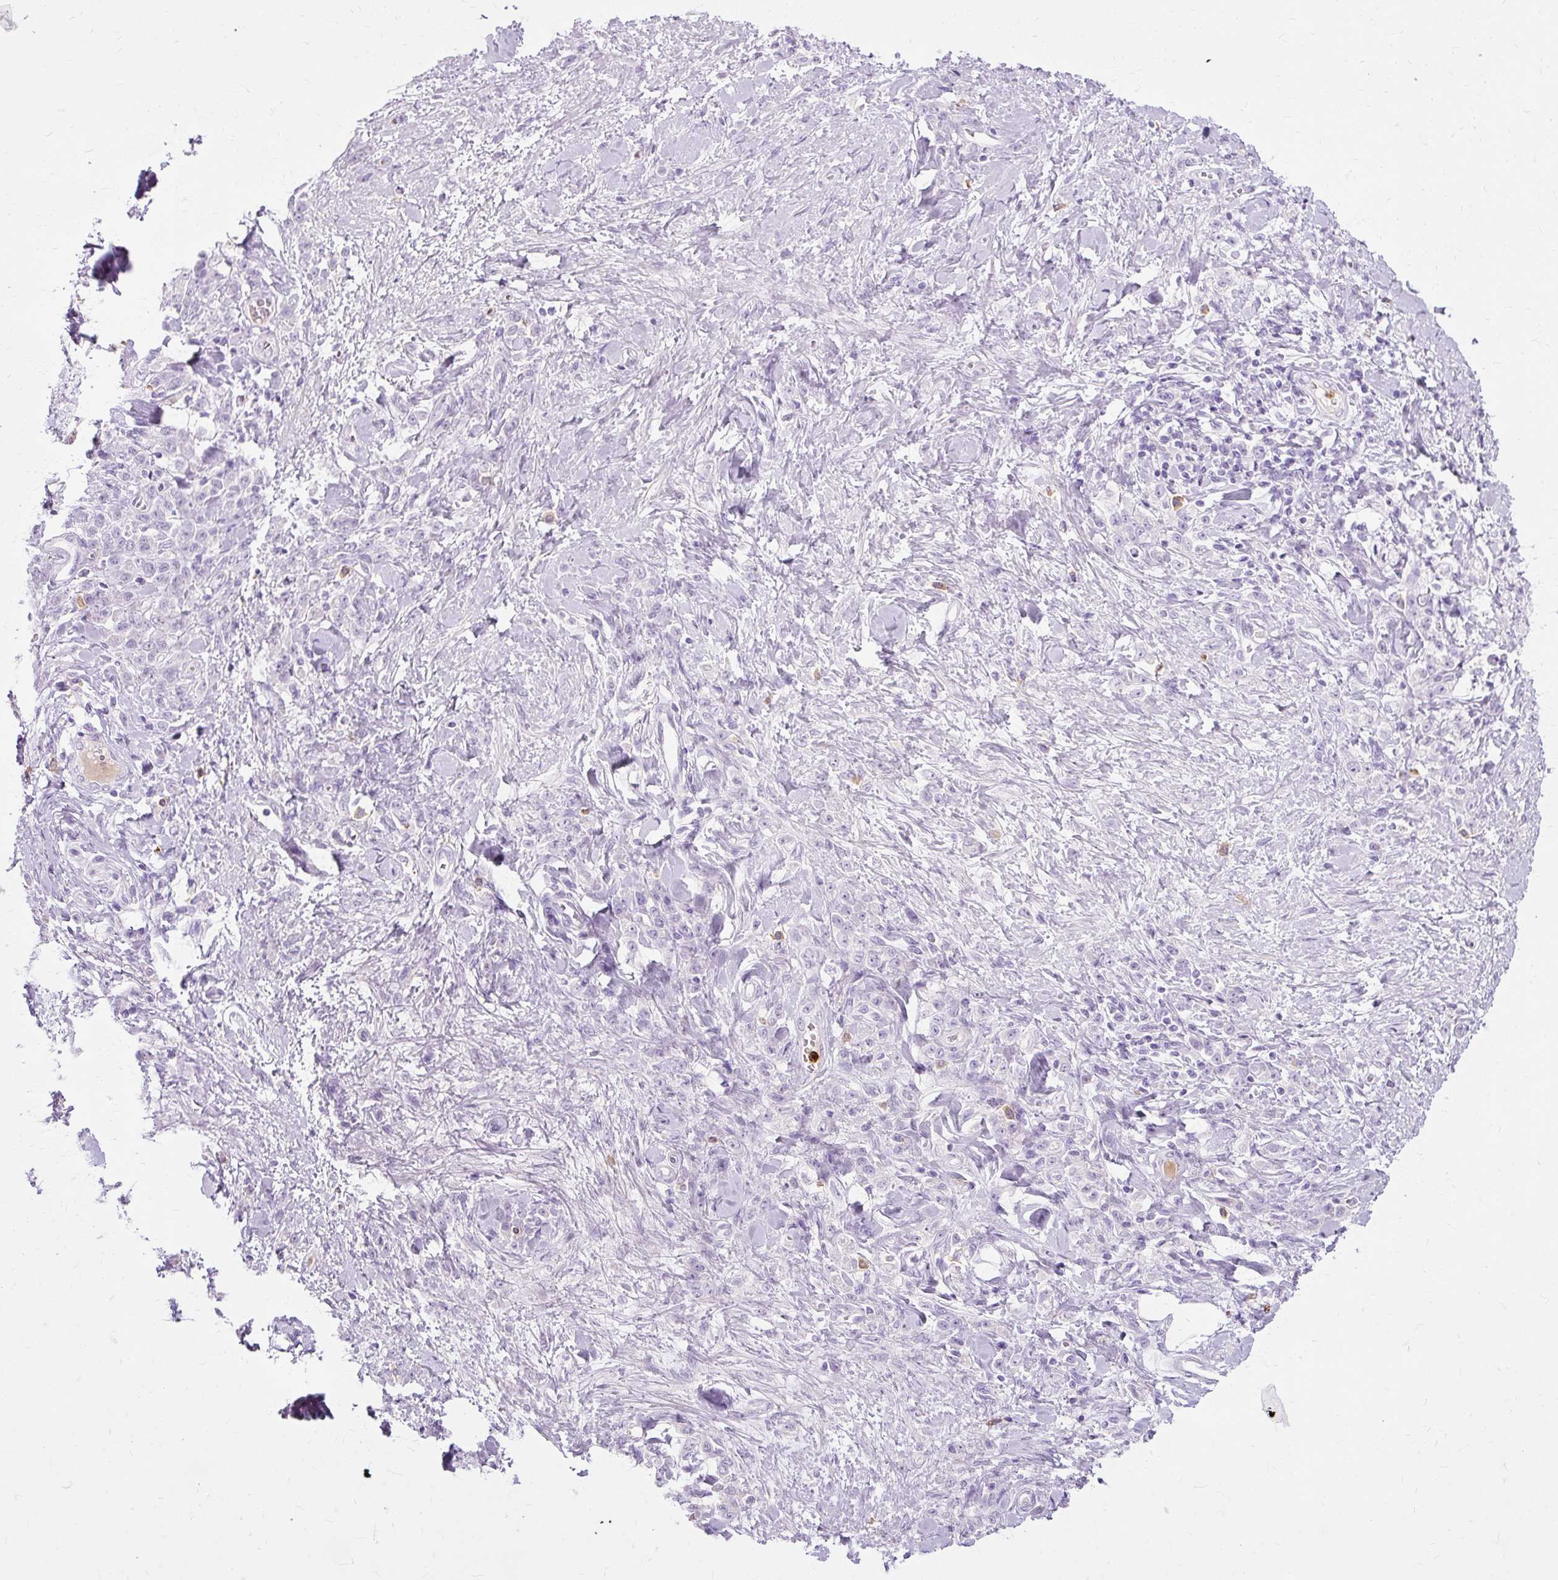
{"staining": {"intensity": "negative", "quantity": "none", "location": "none"}, "tissue": "stomach cancer", "cell_type": "Tumor cells", "image_type": "cancer", "snomed": [{"axis": "morphology", "description": "Normal tissue, NOS"}, {"axis": "morphology", "description": "Adenocarcinoma, NOS"}, {"axis": "topography", "description": "Stomach"}], "caption": "The histopathology image shows no significant expression in tumor cells of stomach cancer (adenocarcinoma).", "gene": "DEFA1", "patient": {"sex": "male", "age": 82}}